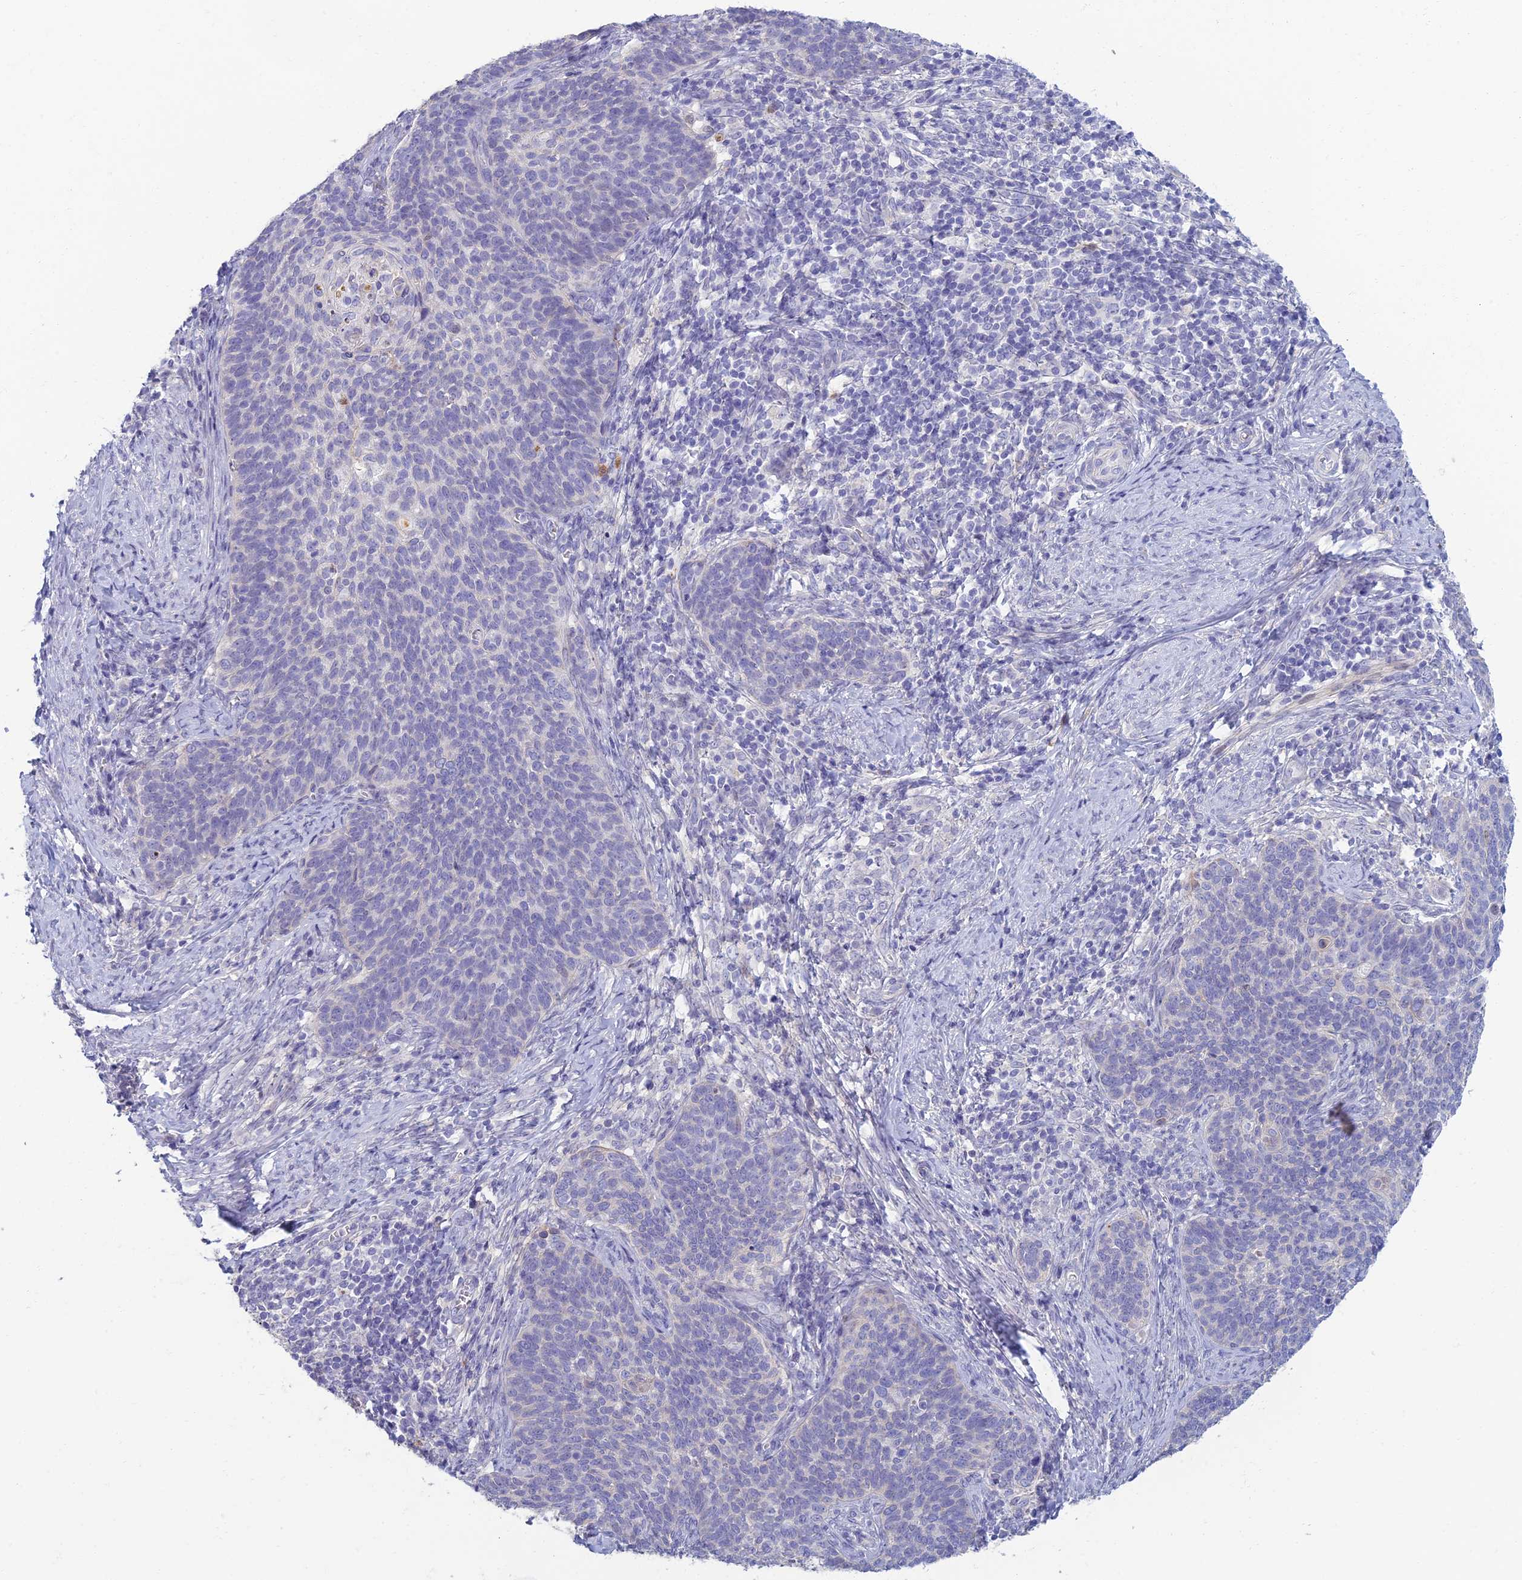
{"staining": {"intensity": "negative", "quantity": "none", "location": "none"}, "tissue": "cervical cancer", "cell_type": "Tumor cells", "image_type": "cancer", "snomed": [{"axis": "morphology", "description": "Normal tissue, NOS"}, {"axis": "morphology", "description": "Squamous cell carcinoma, NOS"}, {"axis": "topography", "description": "Cervix"}], "caption": "Immunohistochemical staining of squamous cell carcinoma (cervical) exhibits no significant positivity in tumor cells.", "gene": "NEURL1", "patient": {"sex": "female", "age": 39}}